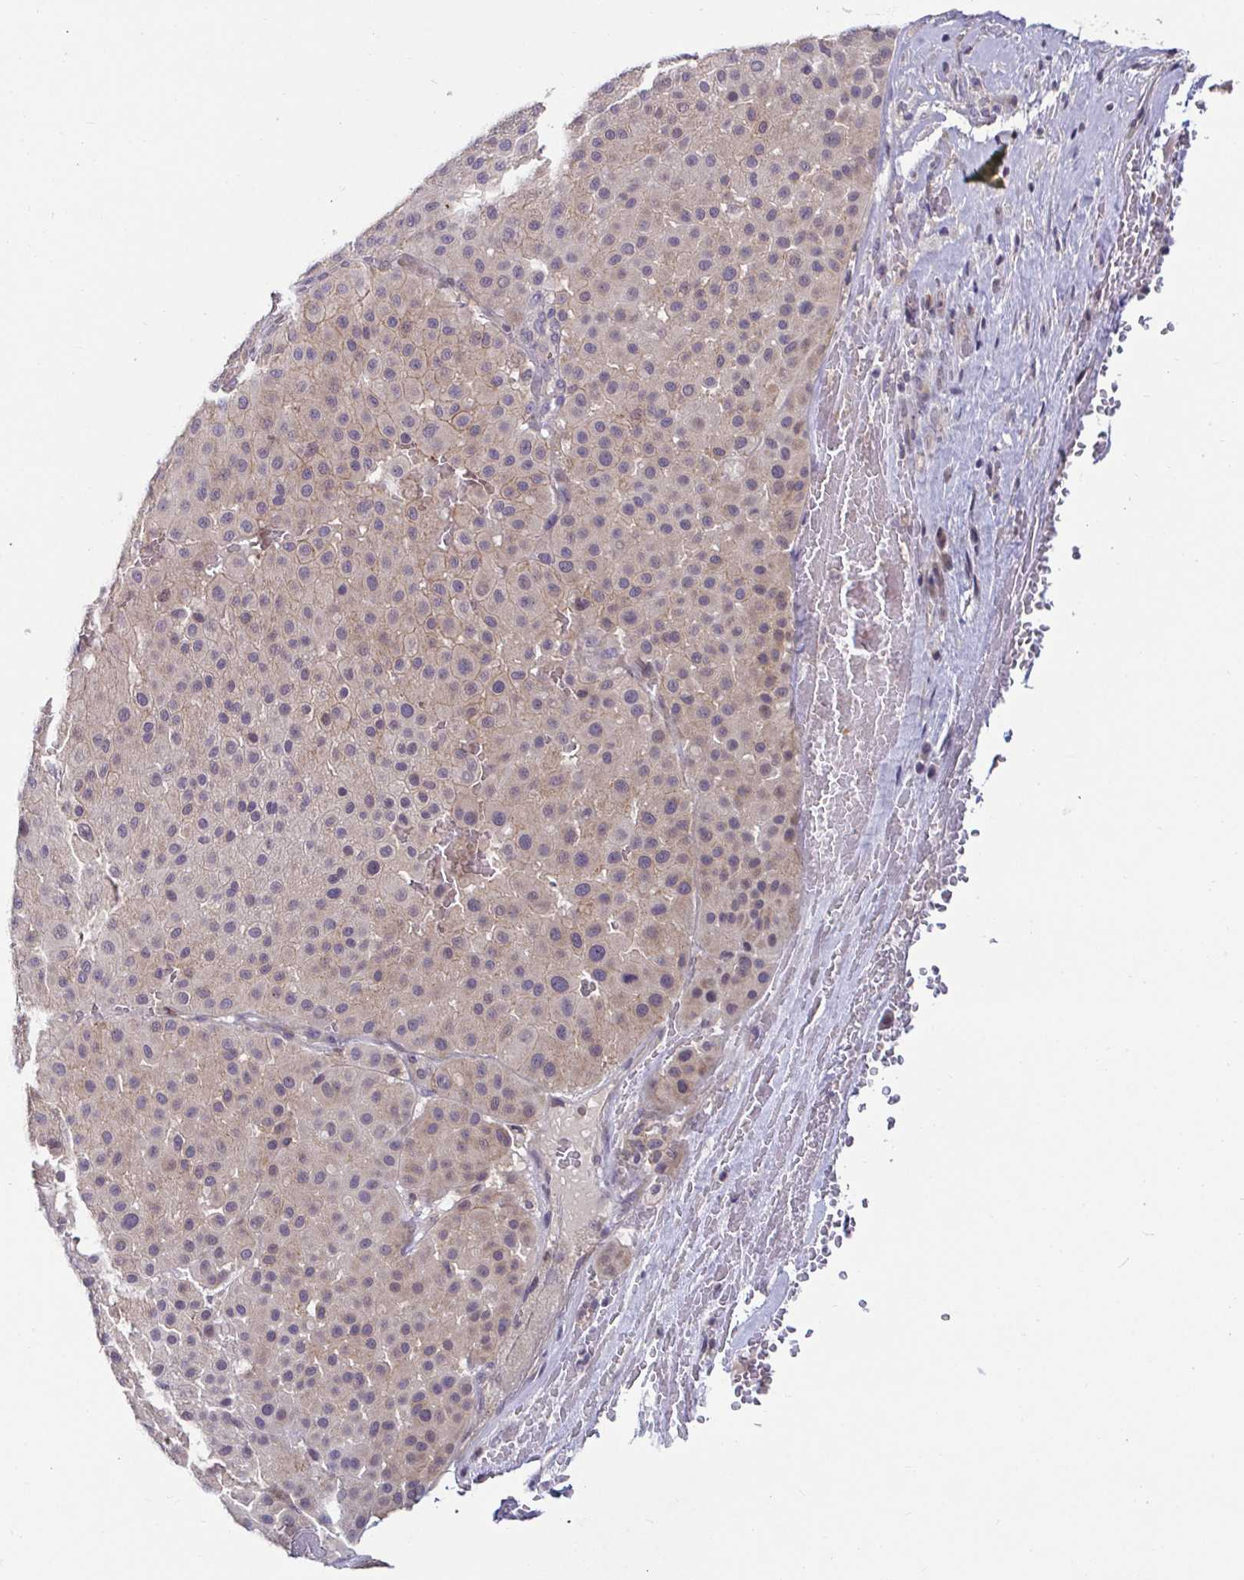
{"staining": {"intensity": "weak", "quantity": "<25%", "location": "cytoplasmic/membranous"}, "tissue": "melanoma", "cell_type": "Tumor cells", "image_type": "cancer", "snomed": [{"axis": "morphology", "description": "Malignant melanoma, Metastatic site"}, {"axis": "topography", "description": "Smooth muscle"}], "caption": "IHC histopathology image of neoplastic tissue: malignant melanoma (metastatic site) stained with DAB (3,3'-diaminobenzidine) shows no significant protein positivity in tumor cells. The staining is performed using DAB brown chromogen with nuclei counter-stained in using hematoxylin.", "gene": "GSTM1", "patient": {"sex": "male", "age": 41}}